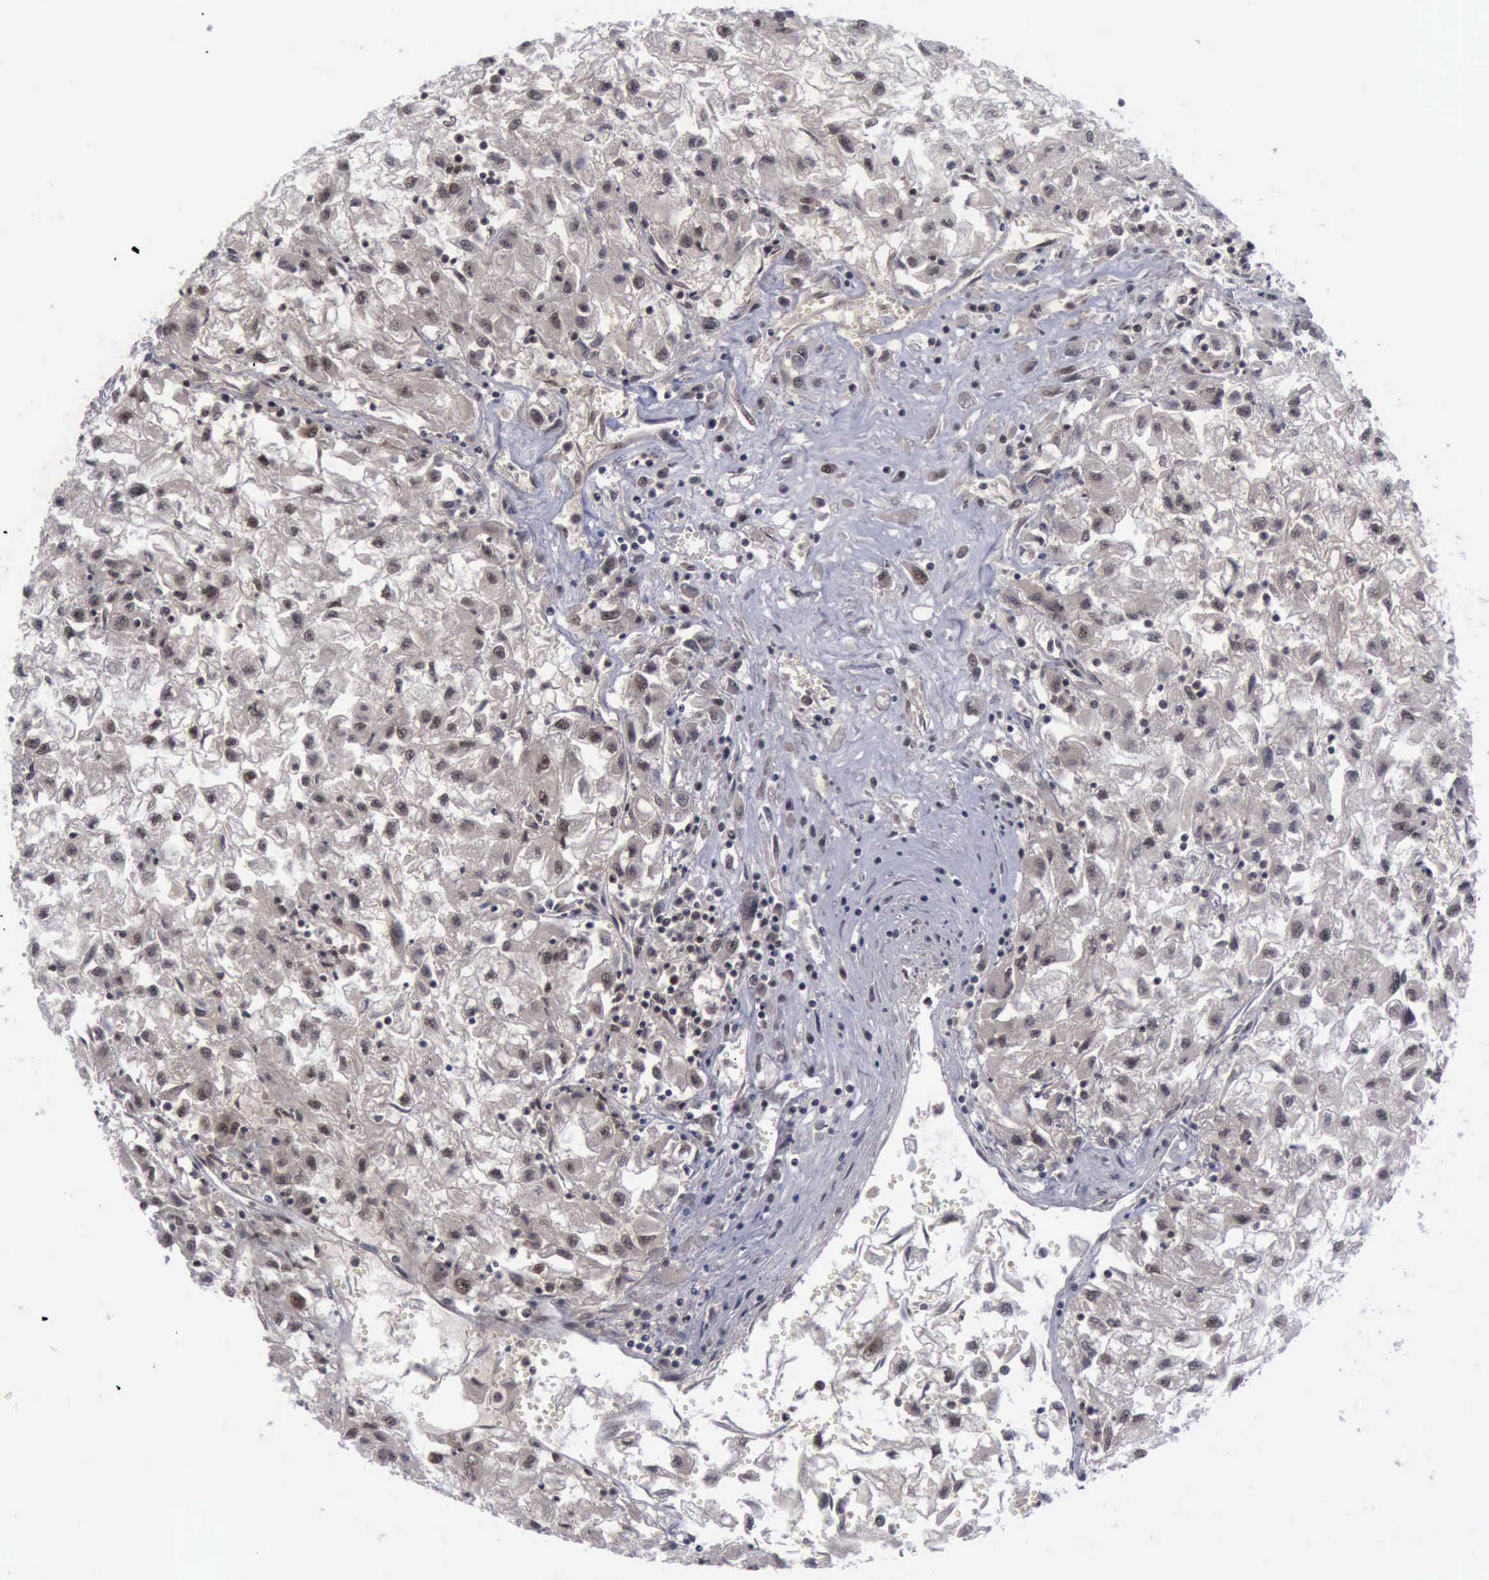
{"staining": {"intensity": "weak", "quantity": ">75%", "location": "nuclear"}, "tissue": "renal cancer", "cell_type": "Tumor cells", "image_type": "cancer", "snomed": [{"axis": "morphology", "description": "Adenocarcinoma, NOS"}, {"axis": "topography", "description": "Kidney"}], "caption": "A high-resolution micrograph shows IHC staining of renal cancer (adenocarcinoma), which demonstrates weak nuclear positivity in about >75% of tumor cells.", "gene": "ATM", "patient": {"sex": "male", "age": 59}}